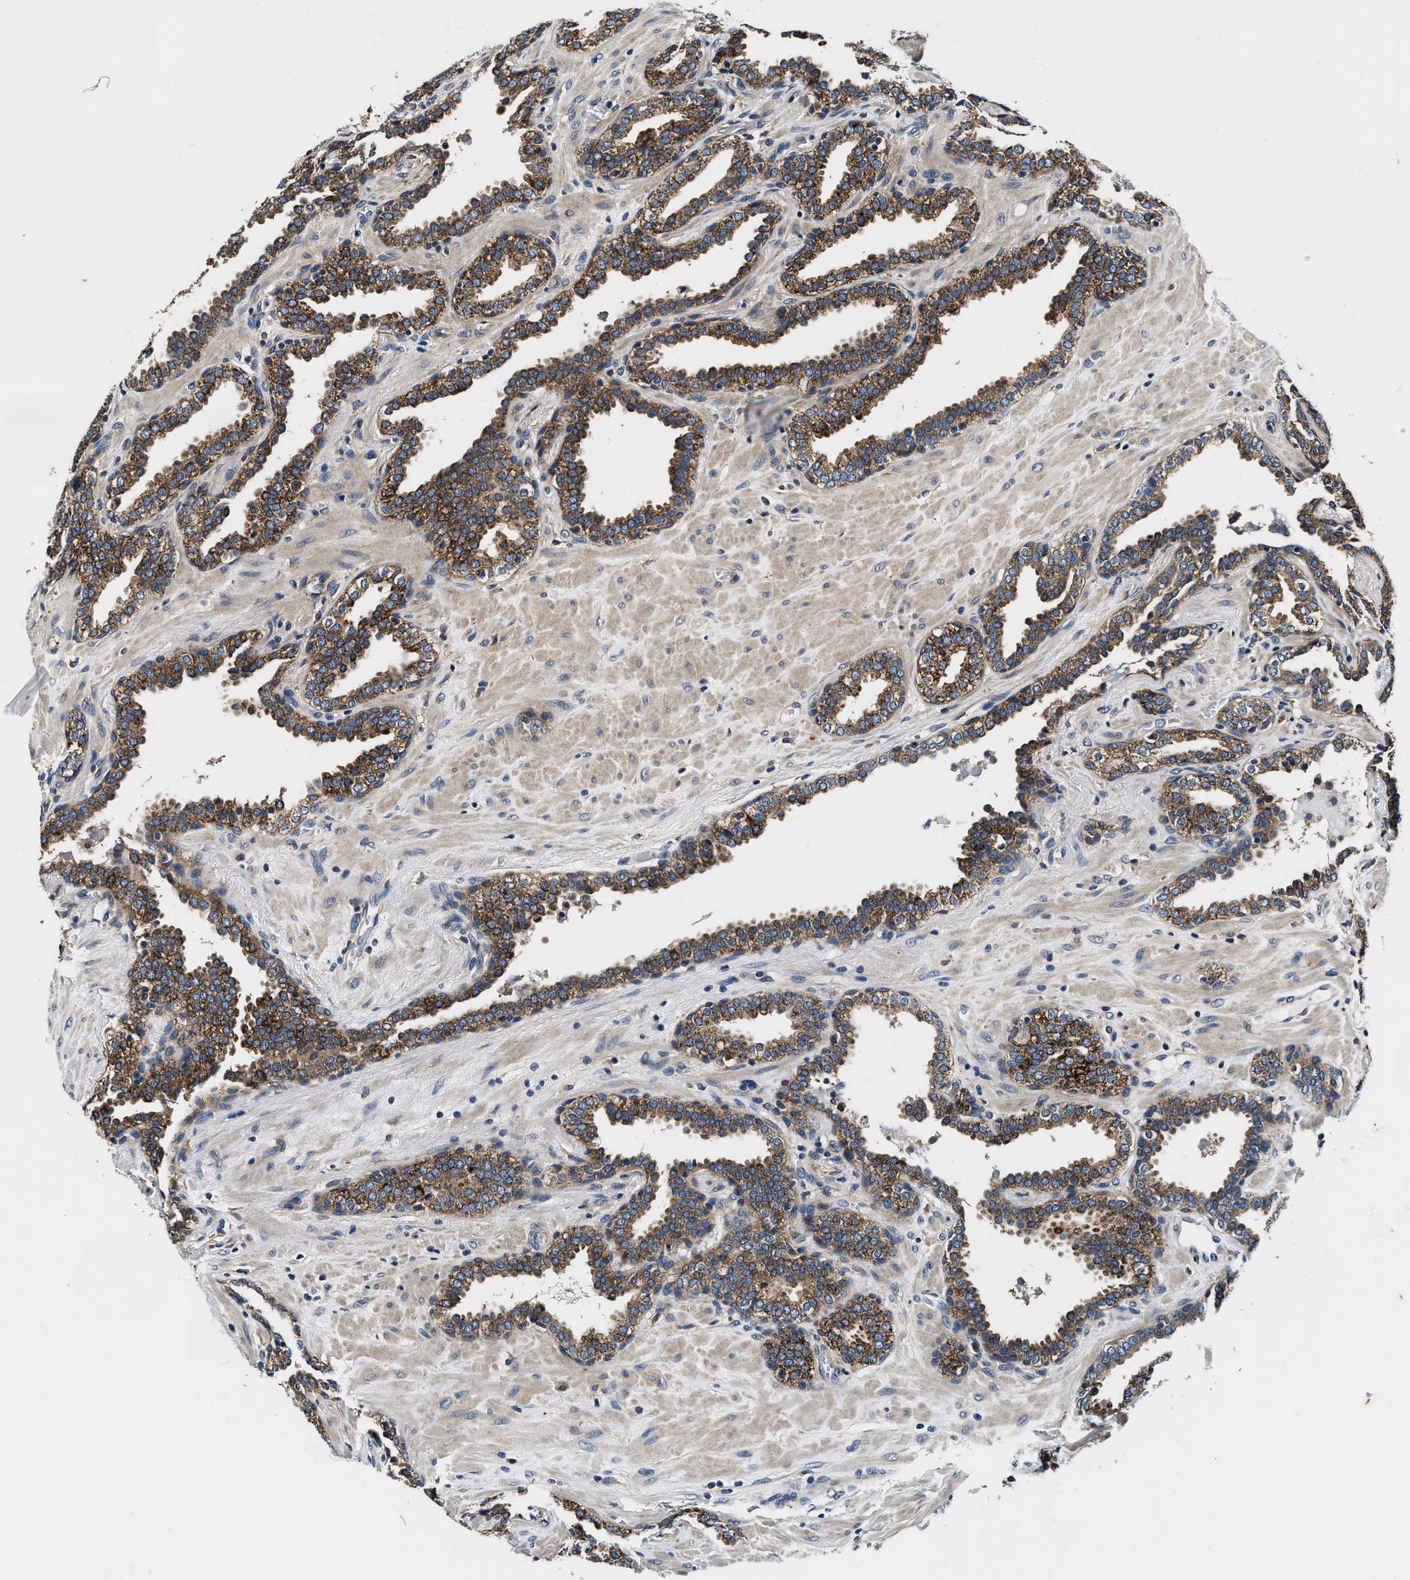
{"staining": {"intensity": "strong", "quantity": ">75%", "location": "cytoplasmic/membranous"}, "tissue": "prostate", "cell_type": "Glandular cells", "image_type": "normal", "snomed": [{"axis": "morphology", "description": "Normal tissue, NOS"}, {"axis": "topography", "description": "Prostate"}], "caption": "Immunohistochemical staining of normal prostate displays strong cytoplasmic/membranous protein expression in approximately >75% of glandular cells.", "gene": "PI4KB", "patient": {"sex": "male", "age": 51}}